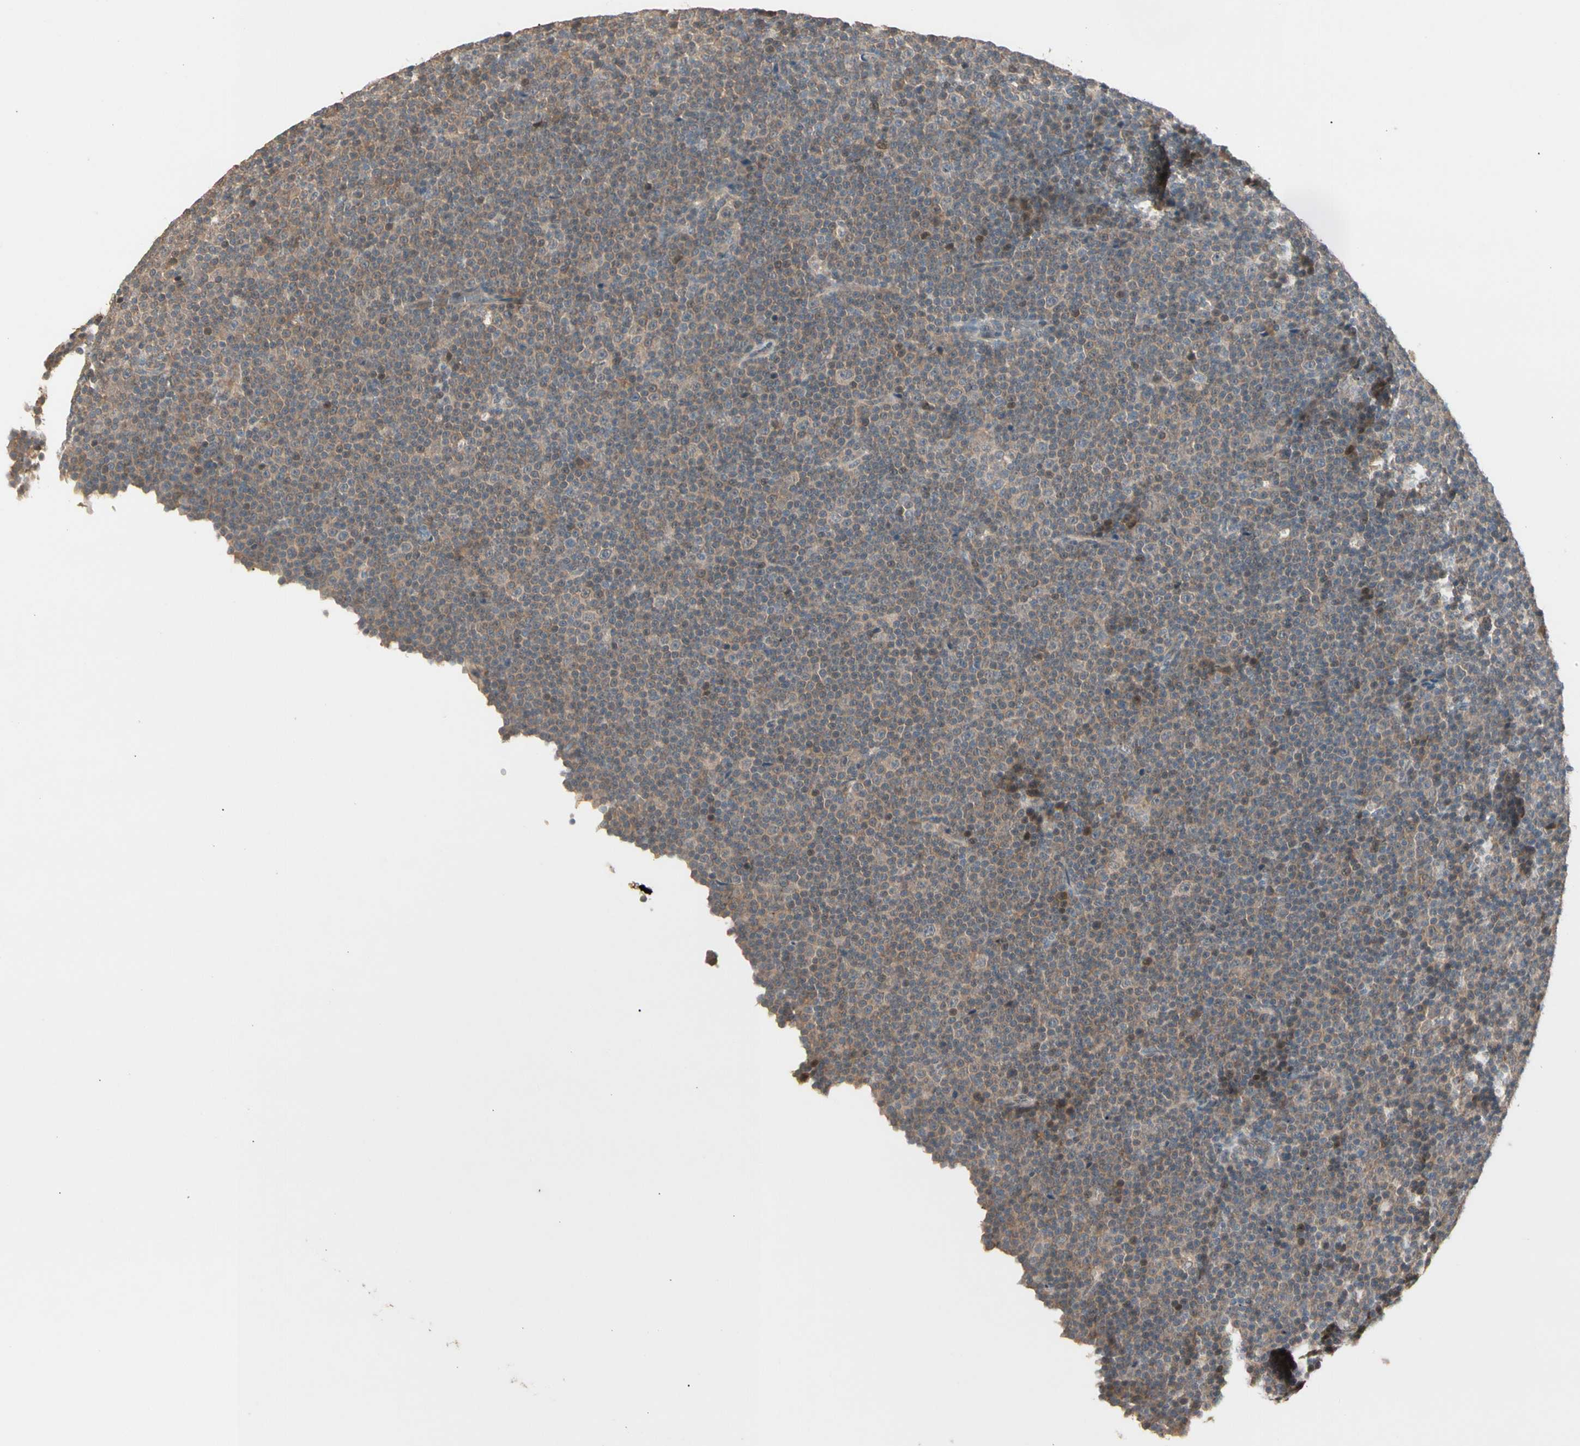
{"staining": {"intensity": "weak", "quantity": ">75%", "location": "cytoplasmic/membranous"}, "tissue": "lymphoma", "cell_type": "Tumor cells", "image_type": "cancer", "snomed": [{"axis": "morphology", "description": "Malignant lymphoma, non-Hodgkin's type, Low grade"}, {"axis": "topography", "description": "Lymph node"}], "caption": "Protein staining of low-grade malignant lymphoma, non-Hodgkin's type tissue demonstrates weak cytoplasmic/membranous staining in approximately >75% of tumor cells.", "gene": "ATG4C", "patient": {"sex": "female", "age": 67}}